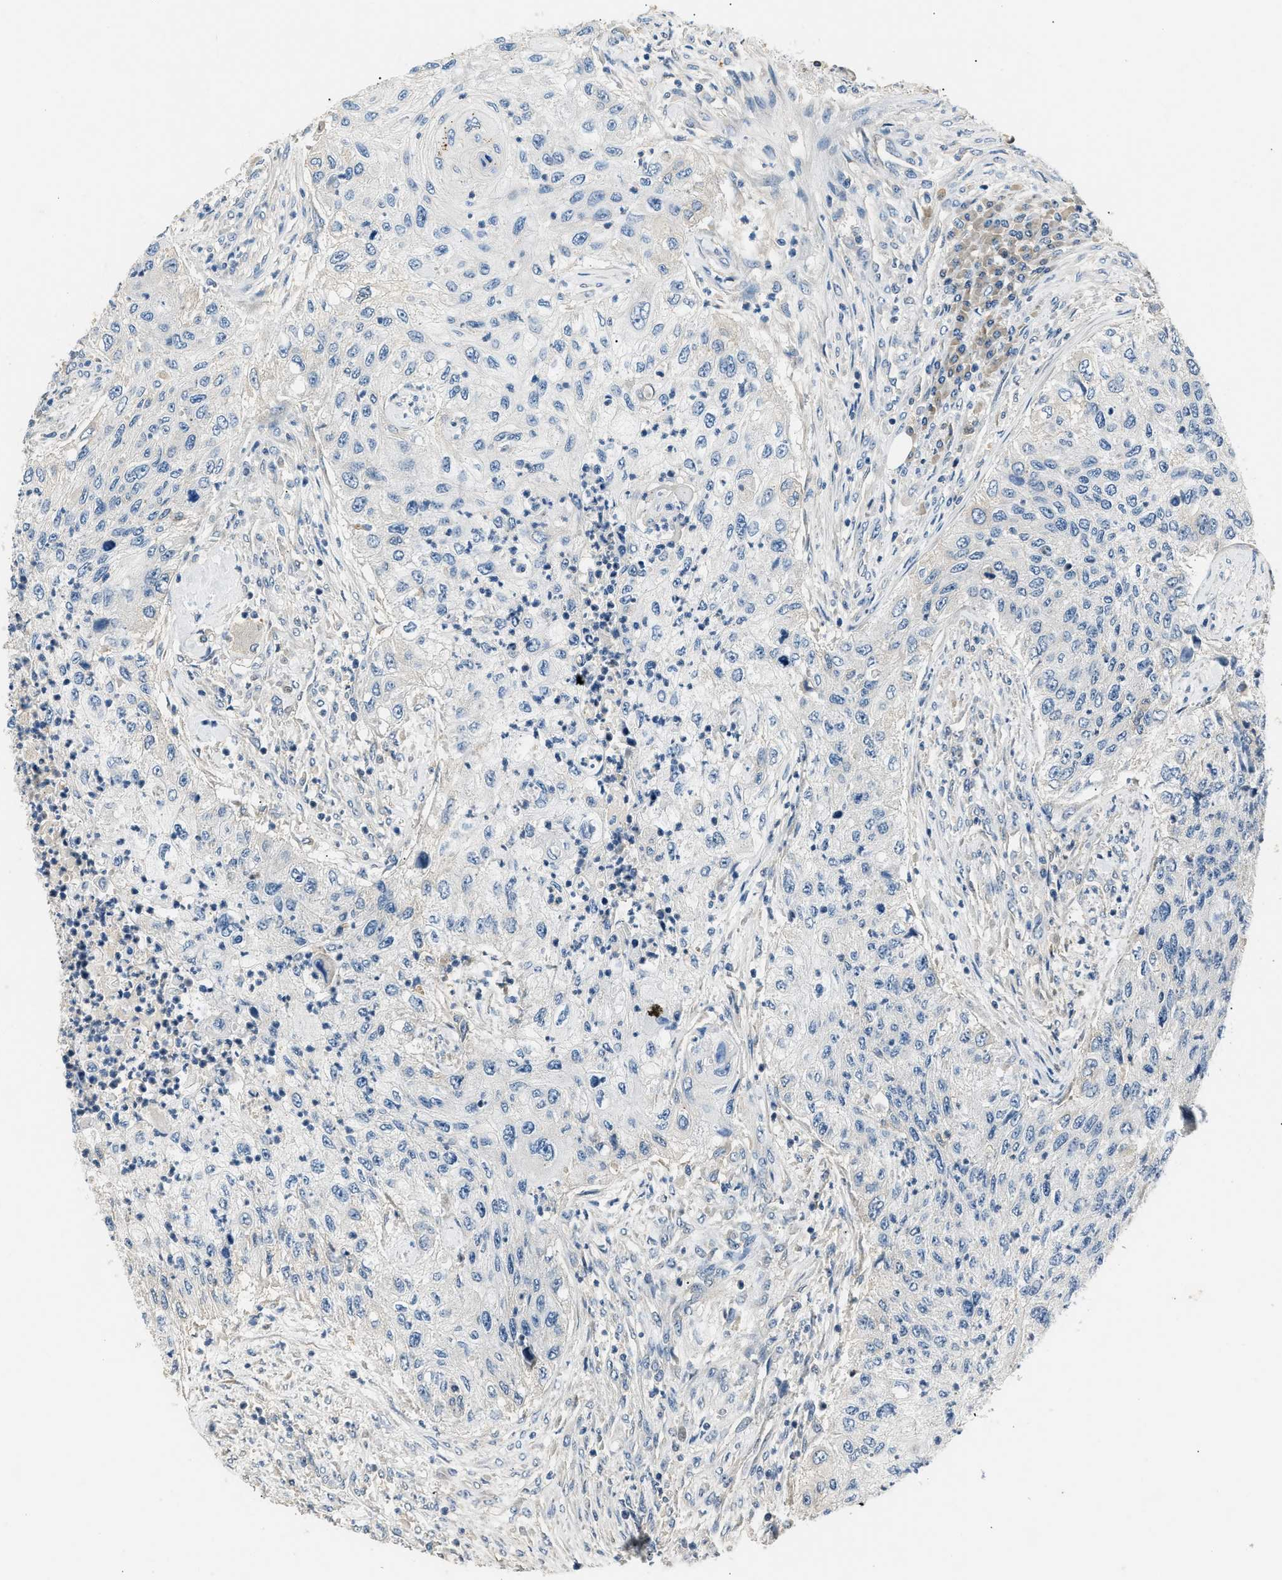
{"staining": {"intensity": "negative", "quantity": "none", "location": "none"}, "tissue": "urothelial cancer", "cell_type": "Tumor cells", "image_type": "cancer", "snomed": [{"axis": "morphology", "description": "Urothelial carcinoma, High grade"}, {"axis": "topography", "description": "Urinary bladder"}], "caption": "There is no significant positivity in tumor cells of urothelial cancer. (Stains: DAB (3,3'-diaminobenzidine) IHC with hematoxylin counter stain, Microscopy: brightfield microscopy at high magnification).", "gene": "INHA", "patient": {"sex": "female", "age": 60}}